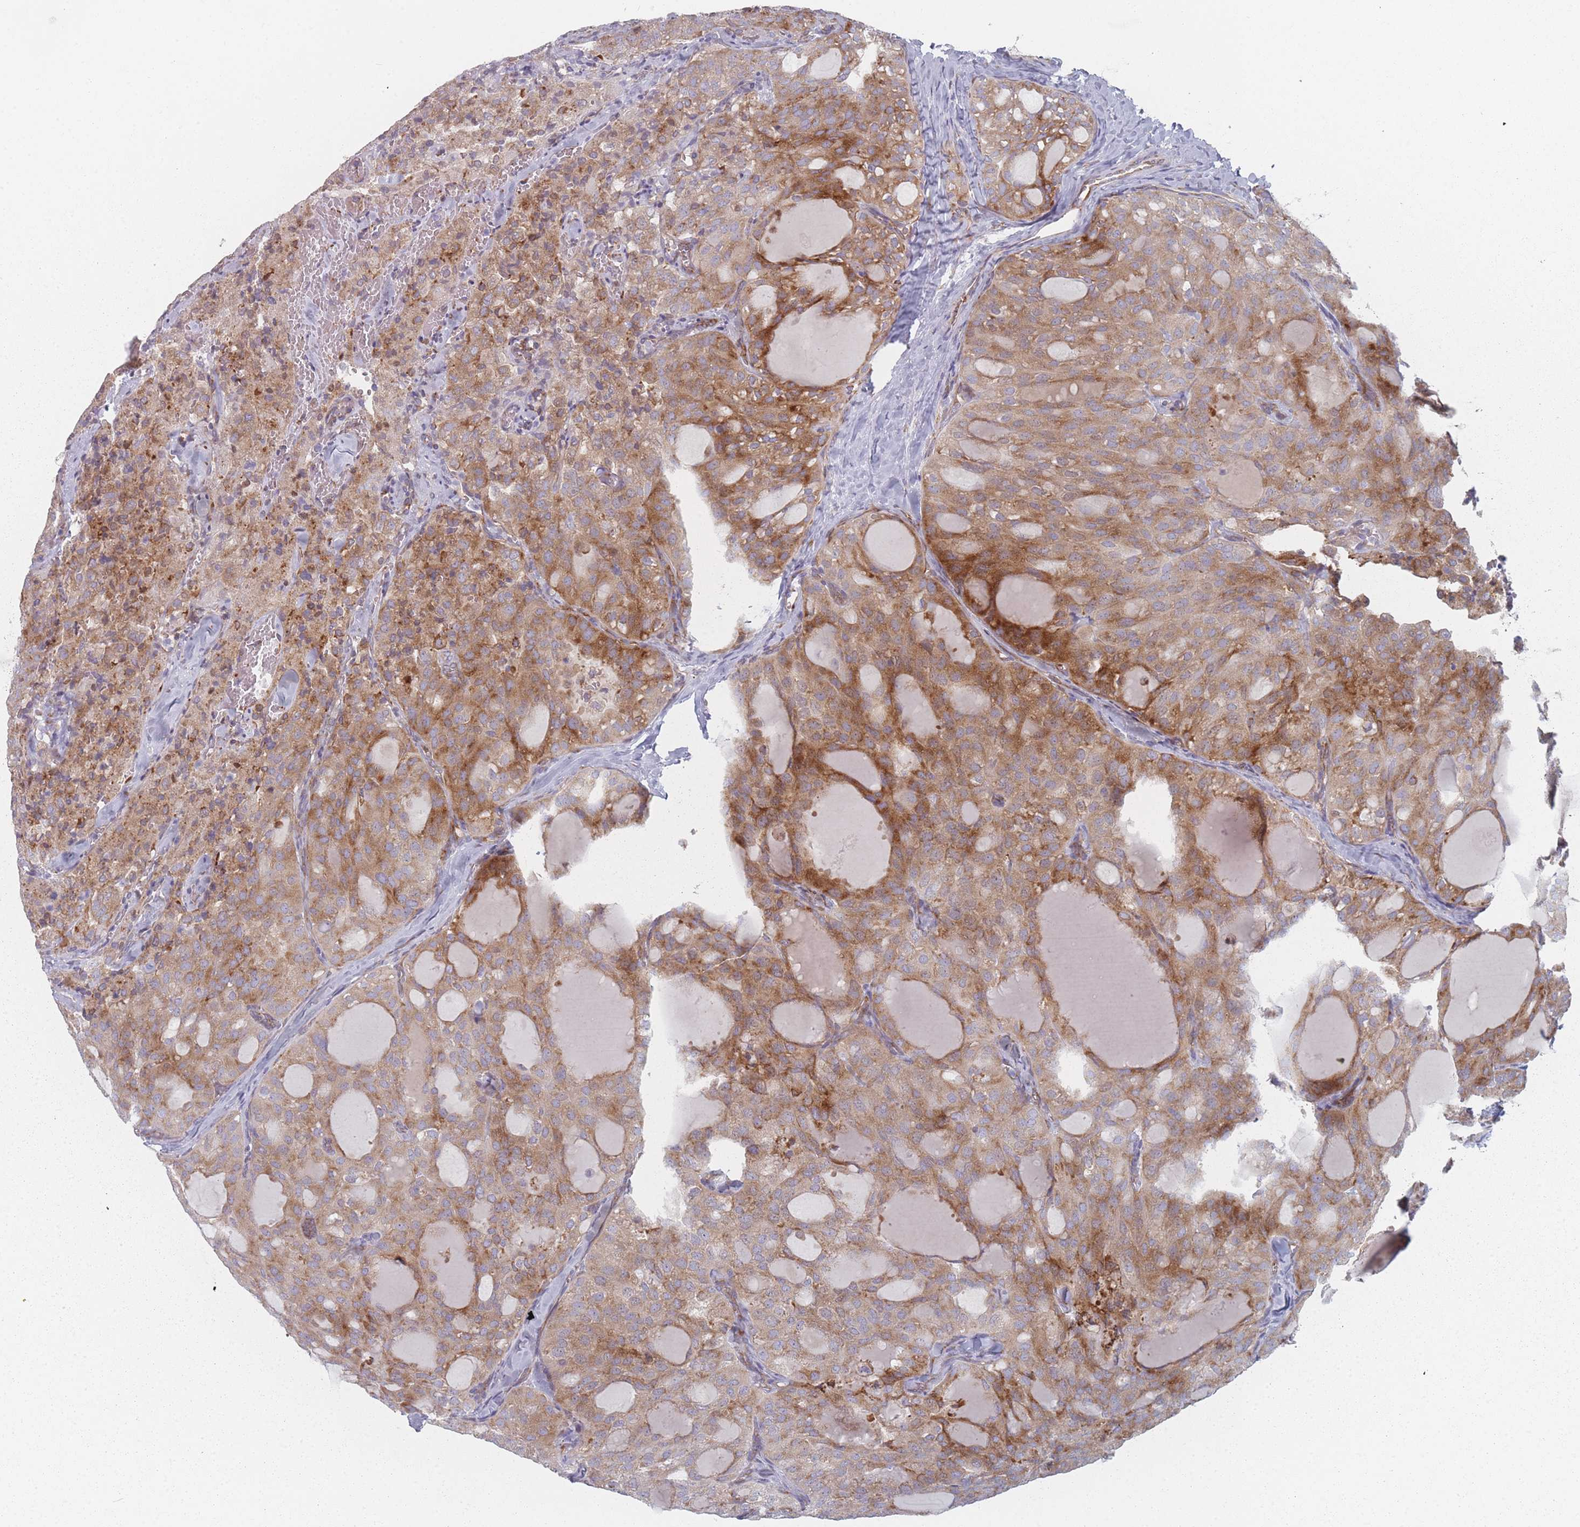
{"staining": {"intensity": "moderate", "quantity": ">75%", "location": "cytoplasmic/membranous"}, "tissue": "thyroid cancer", "cell_type": "Tumor cells", "image_type": "cancer", "snomed": [{"axis": "morphology", "description": "Follicular adenoma carcinoma, NOS"}, {"axis": "topography", "description": "Thyroid gland"}], "caption": "A photomicrograph of human thyroid follicular adenoma carcinoma stained for a protein displays moderate cytoplasmic/membranous brown staining in tumor cells.", "gene": "CACNG5", "patient": {"sex": "male", "age": 75}}